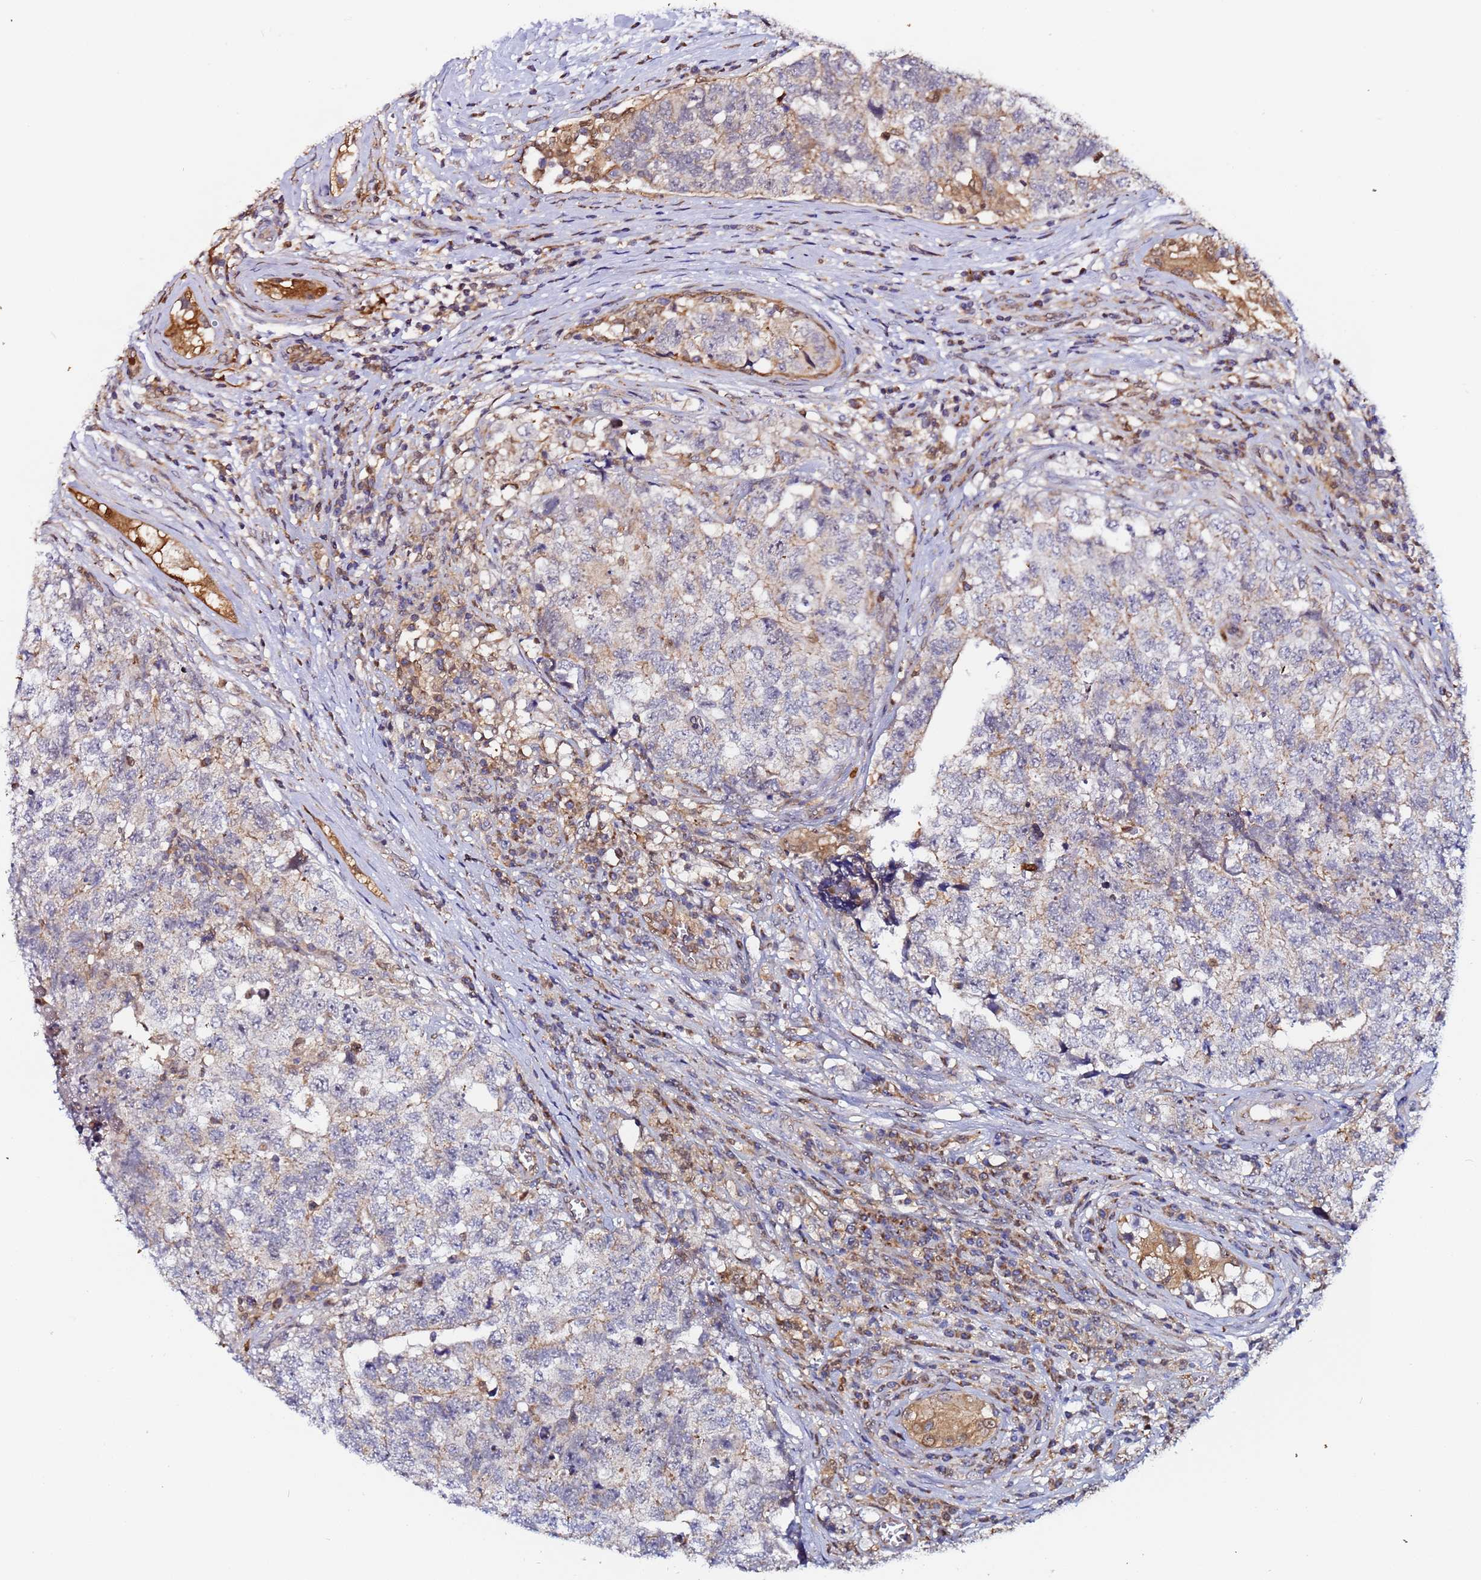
{"staining": {"intensity": "weak", "quantity": "<25%", "location": "cytoplasmic/membranous"}, "tissue": "testis cancer", "cell_type": "Tumor cells", "image_type": "cancer", "snomed": [{"axis": "morphology", "description": "Carcinoma, Embryonal, NOS"}, {"axis": "topography", "description": "Testis"}], "caption": "This is an immunohistochemistry image of testis cancer. There is no expression in tumor cells.", "gene": "CCDC127", "patient": {"sex": "male", "age": 31}}